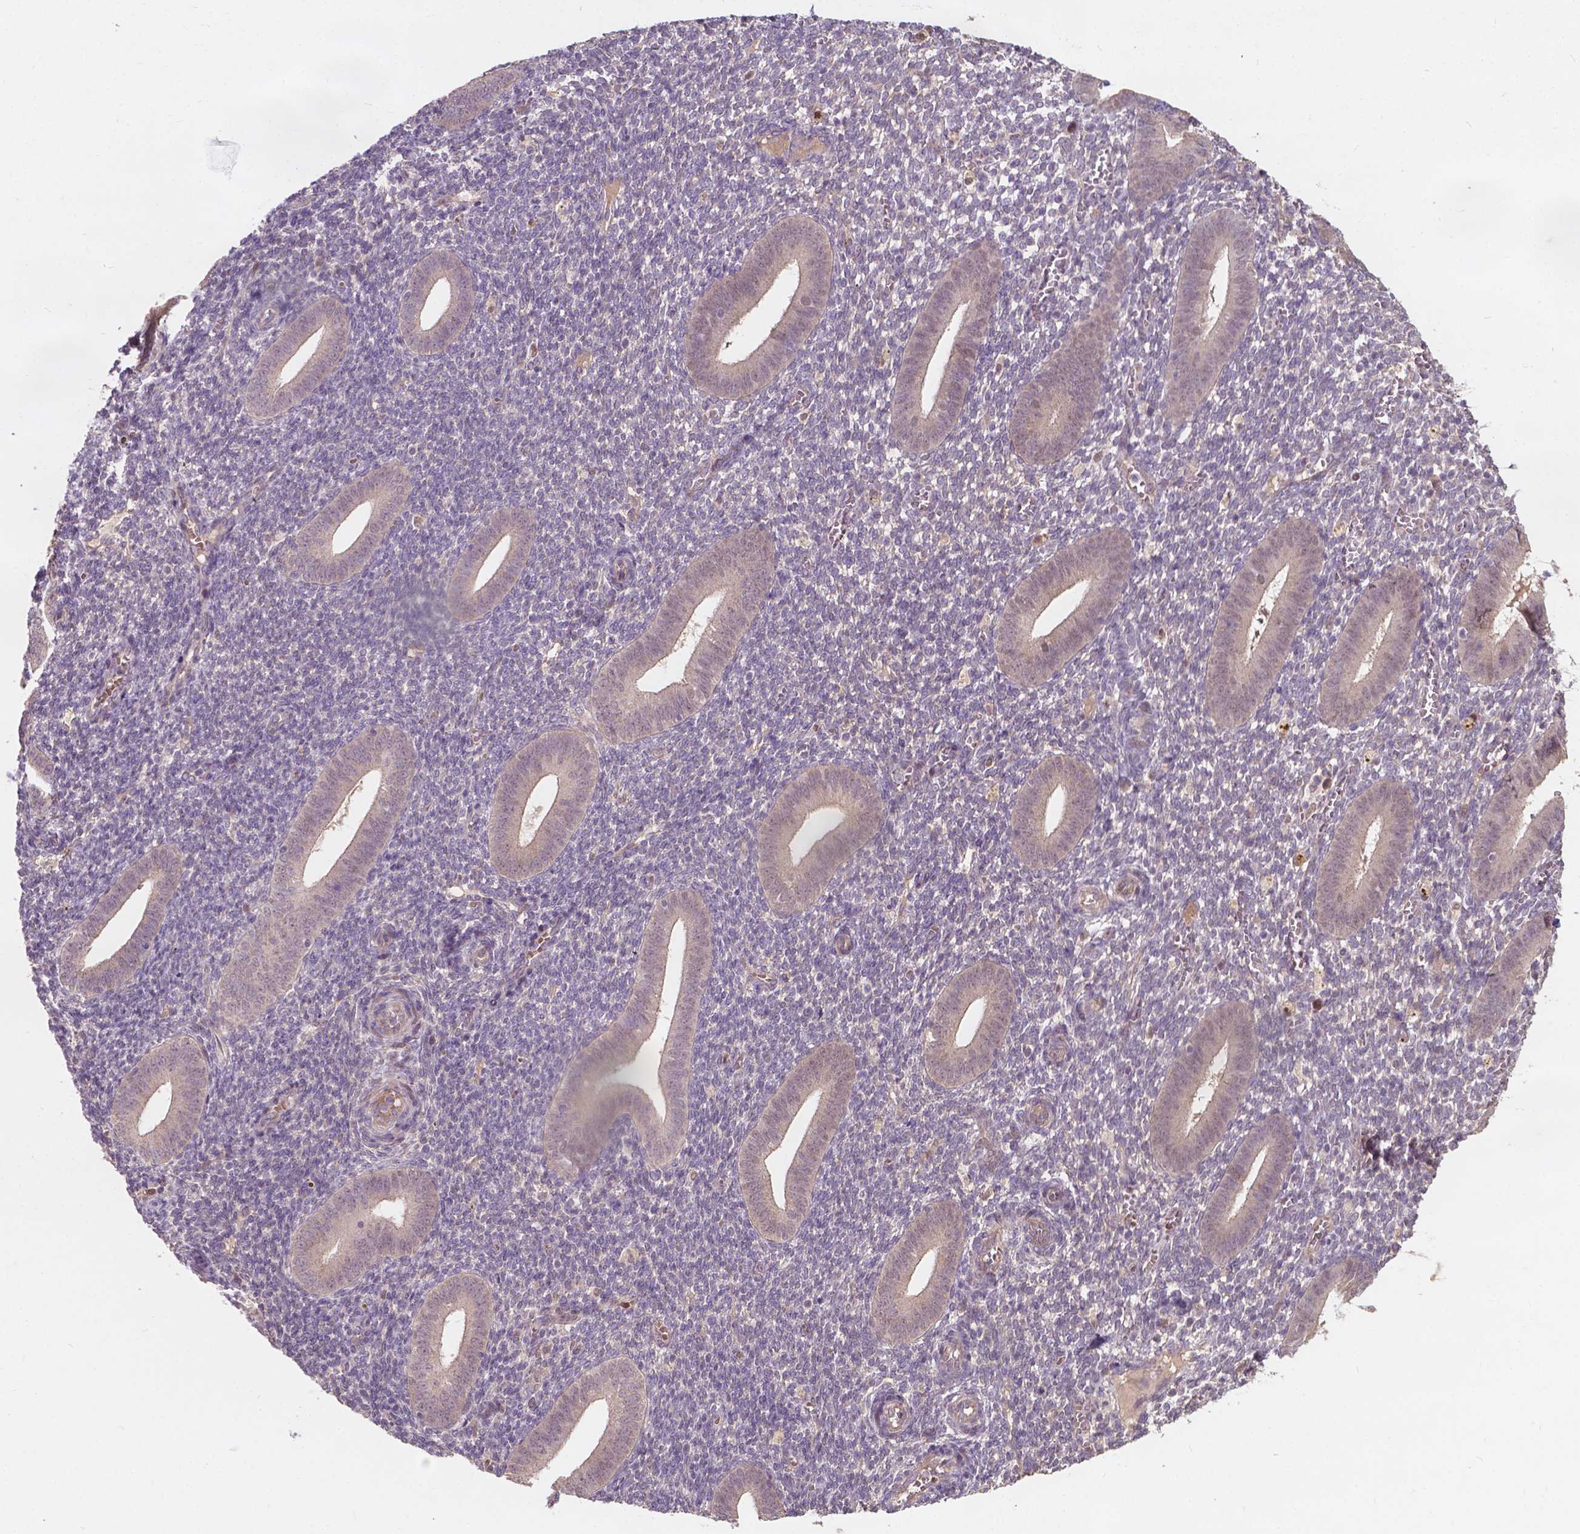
{"staining": {"intensity": "negative", "quantity": "none", "location": "none"}, "tissue": "endometrium", "cell_type": "Cells in endometrial stroma", "image_type": "normal", "snomed": [{"axis": "morphology", "description": "Normal tissue, NOS"}, {"axis": "topography", "description": "Endometrium"}], "caption": "The histopathology image displays no staining of cells in endometrial stroma in normal endometrium.", "gene": "DUSP16", "patient": {"sex": "female", "age": 25}}